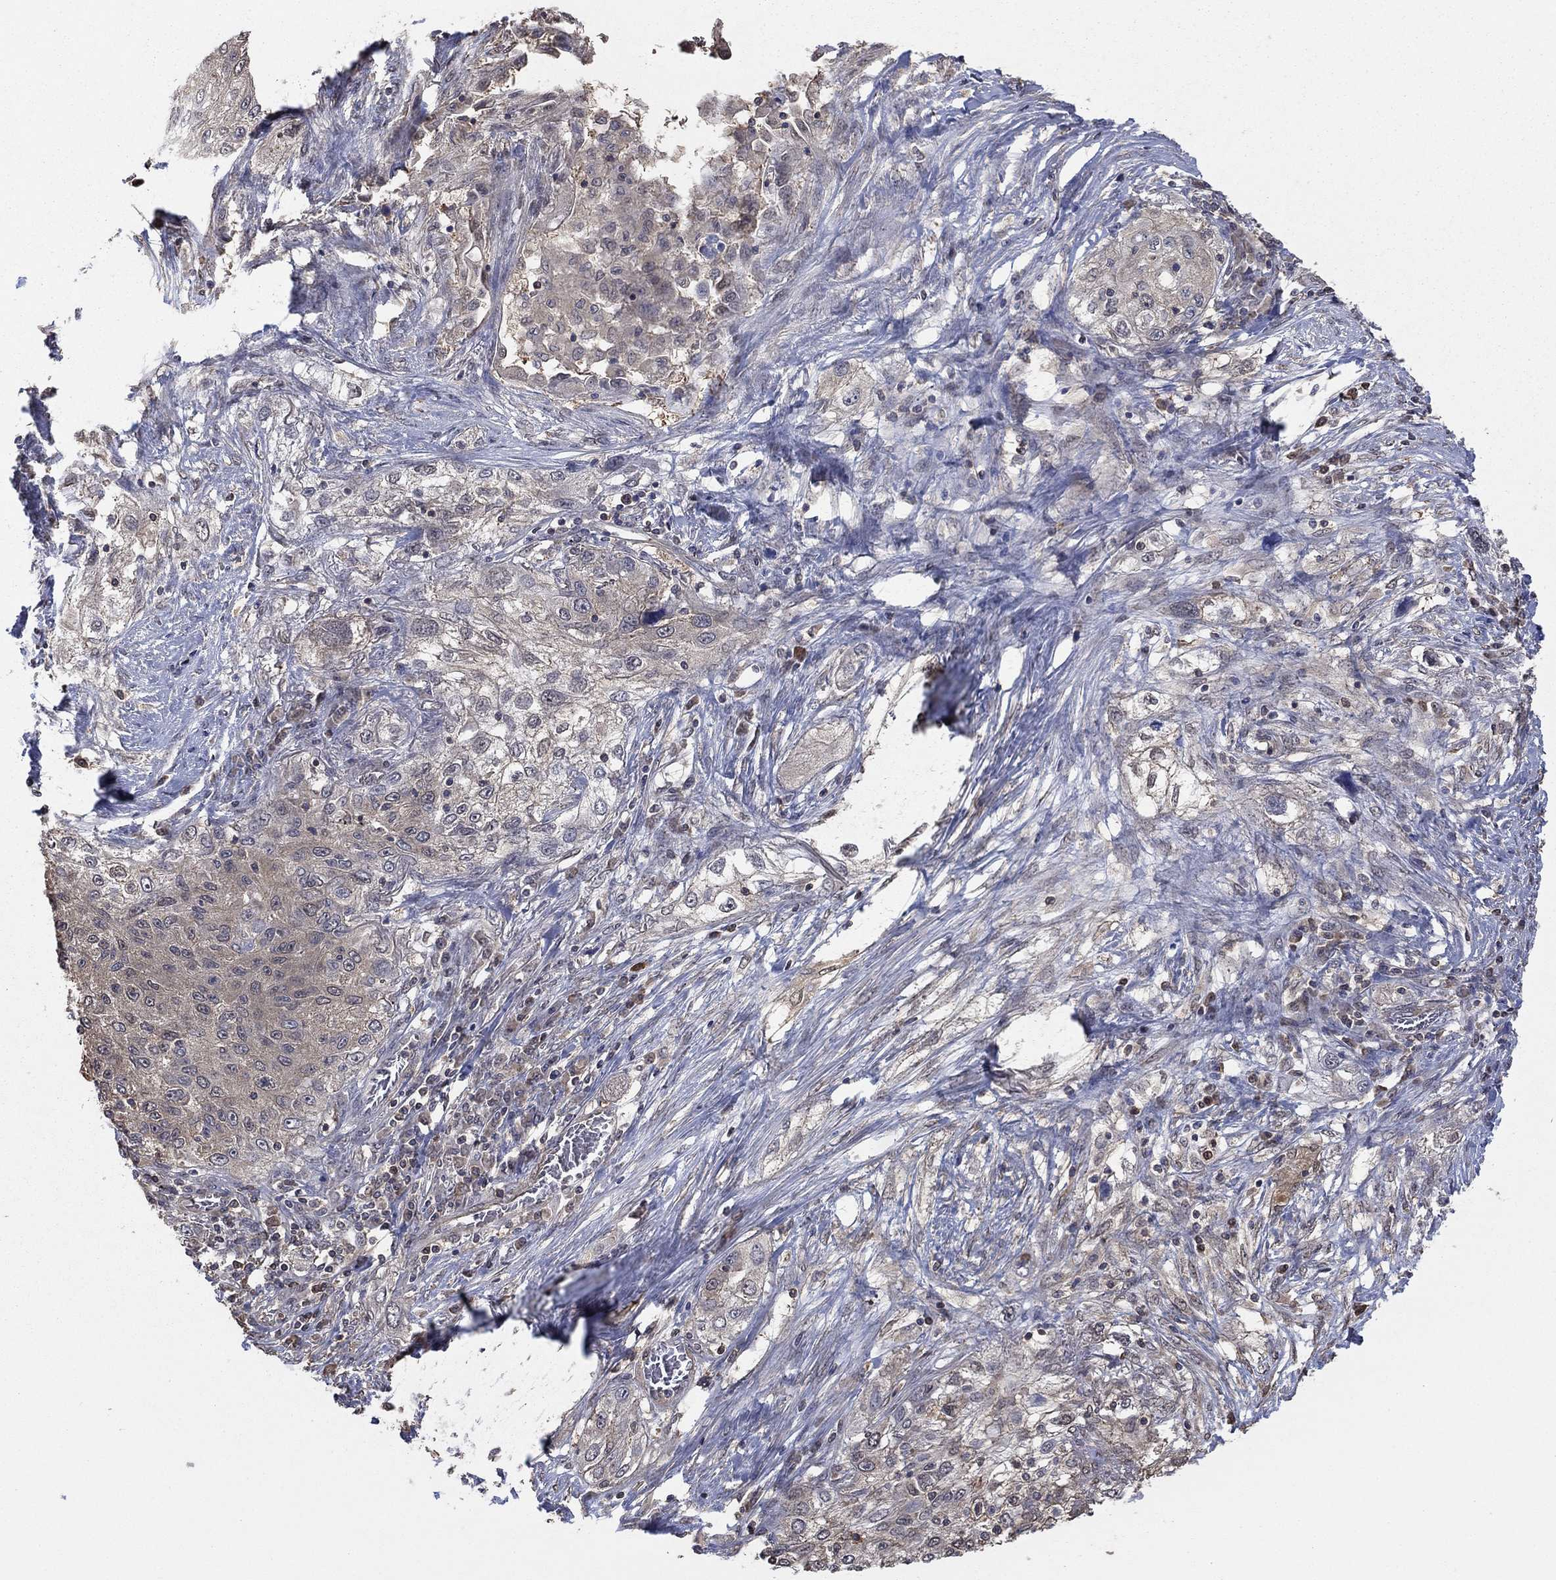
{"staining": {"intensity": "weak", "quantity": "<25%", "location": "cytoplasmic/membranous"}, "tissue": "lung cancer", "cell_type": "Tumor cells", "image_type": "cancer", "snomed": [{"axis": "morphology", "description": "Squamous cell carcinoma, NOS"}, {"axis": "topography", "description": "Lung"}], "caption": "The micrograph shows no significant expression in tumor cells of squamous cell carcinoma (lung).", "gene": "RNF114", "patient": {"sex": "female", "age": 69}}